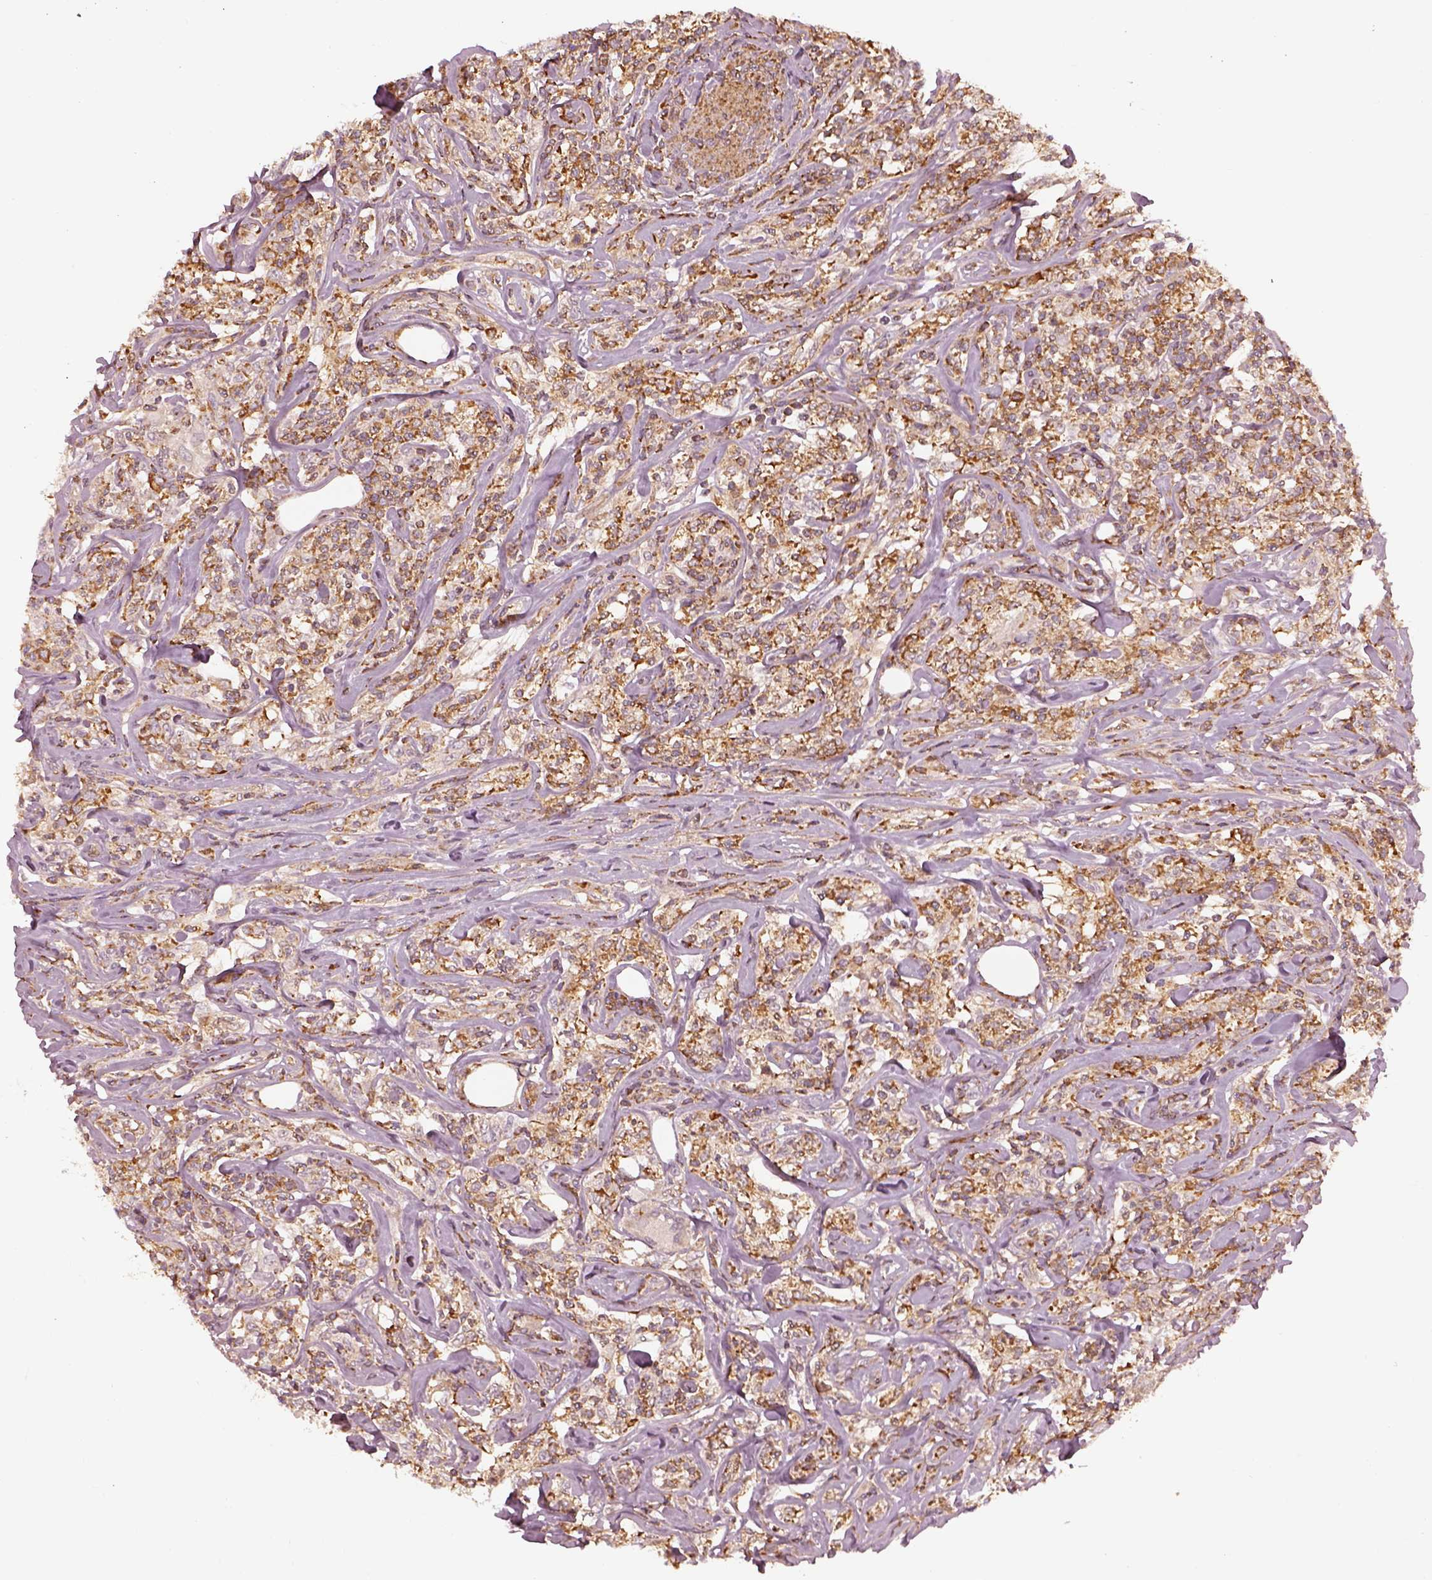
{"staining": {"intensity": "moderate", "quantity": "25%-75%", "location": "cytoplasmic/membranous"}, "tissue": "lymphoma", "cell_type": "Tumor cells", "image_type": "cancer", "snomed": [{"axis": "morphology", "description": "Malignant lymphoma, non-Hodgkin's type, High grade"}, {"axis": "topography", "description": "Lymph node"}], "caption": "Tumor cells display medium levels of moderate cytoplasmic/membranous staining in approximately 25%-75% of cells in human lymphoma.", "gene": "LSM14A", "patient": {"sex": "female", "age": 84}}